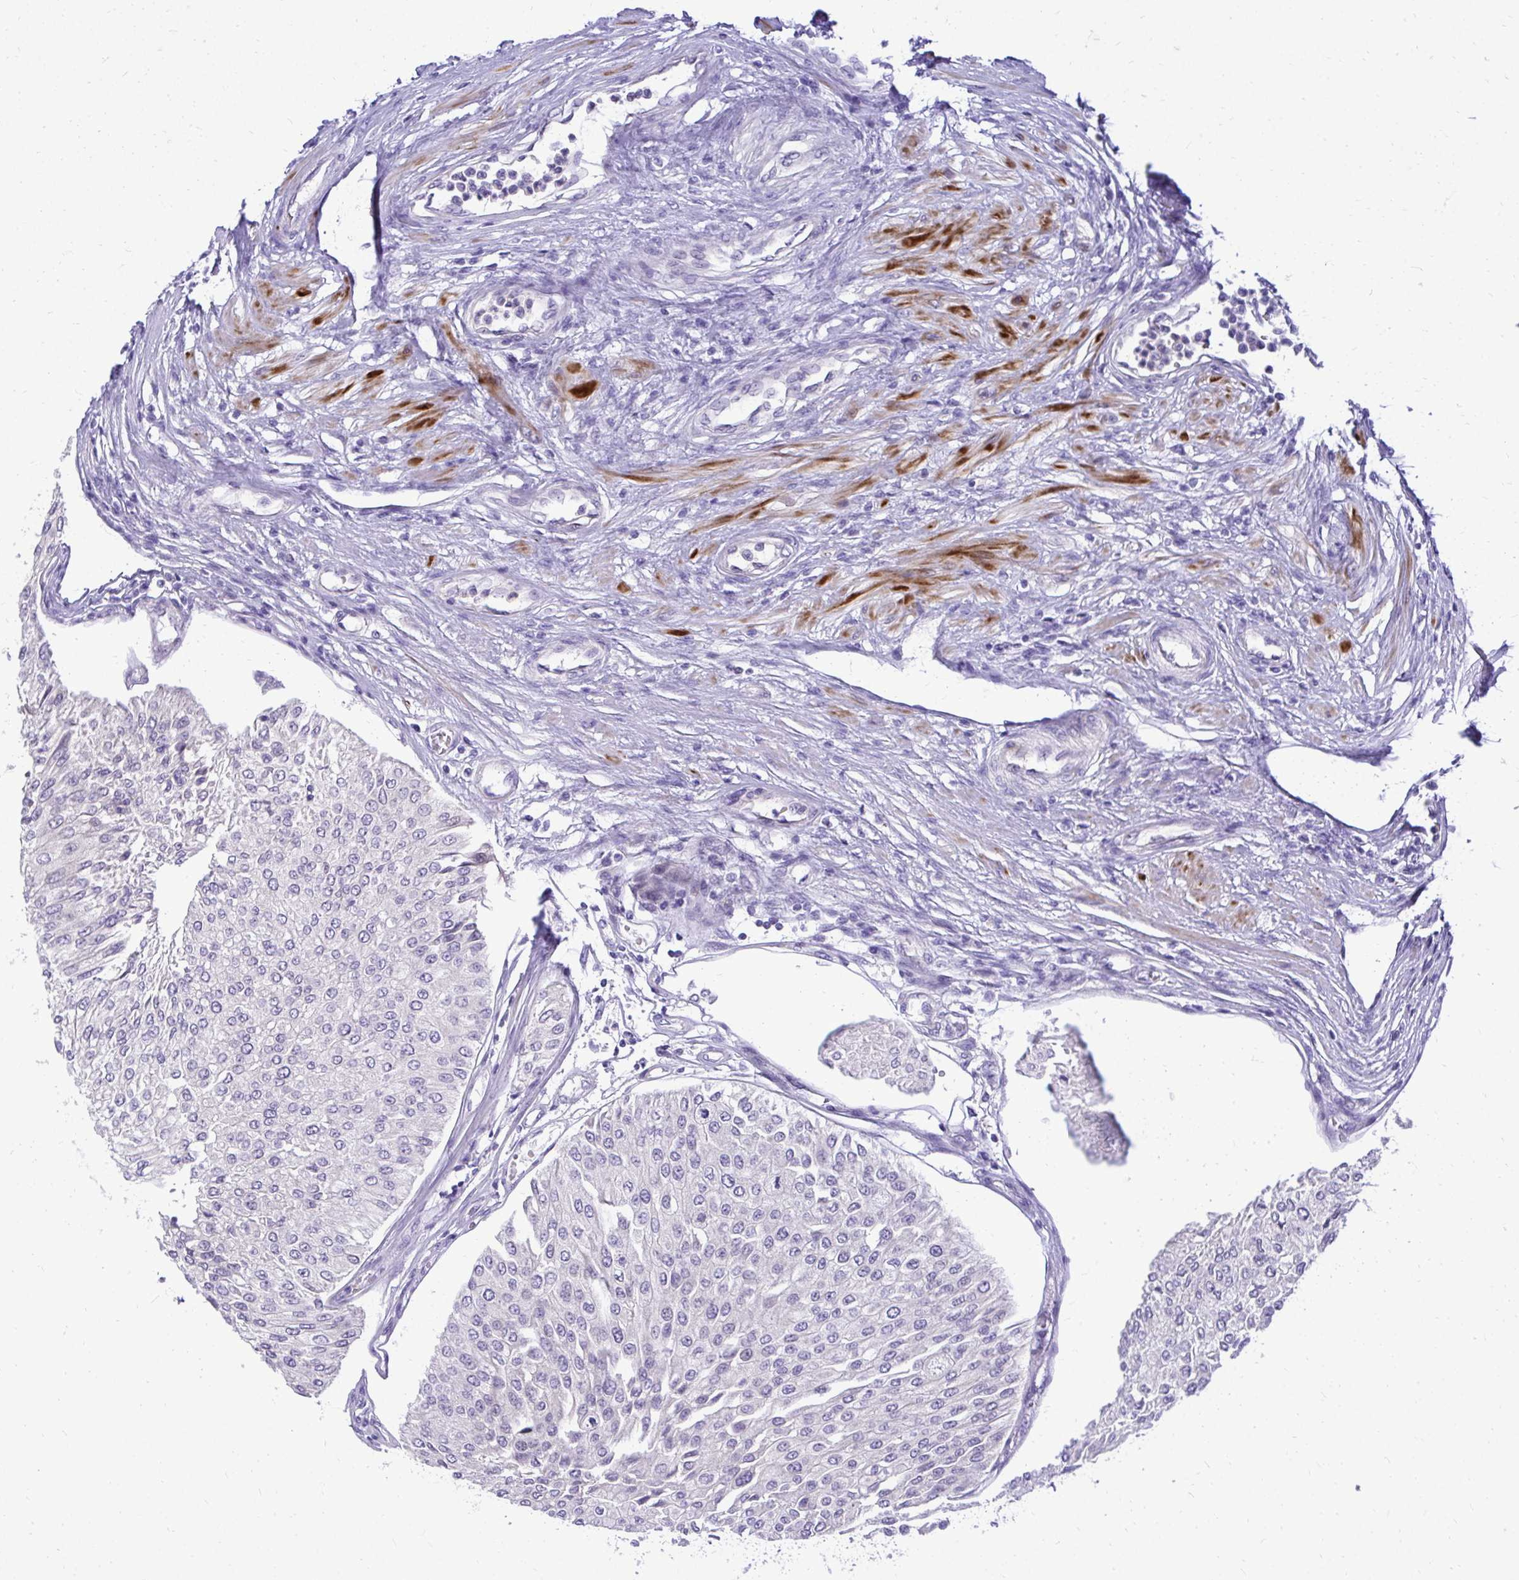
{"staining": {"intensity": "negative", "quantity": "none", "location": "none"}, "tissue": "urothelial cancer", "cell_type": "Tumor cells", "image_type": "cancer", "snomed": [{"axis": "morphology", "description": "Urothelial carcinoma, NOS"}, {"axis": "topography", "description": "Urinary bladder"}], "caption": "An IHC image of transitional cell carcinoma is shown. There is no staining in tumor cells of transitional cell carcinoma. (DAB immunohistochemistry (IHC) visualized using brightfield microscopy, high magnification).", "gene": "ZSWIM9", "patient": {"sex": "male", "age": 67}}